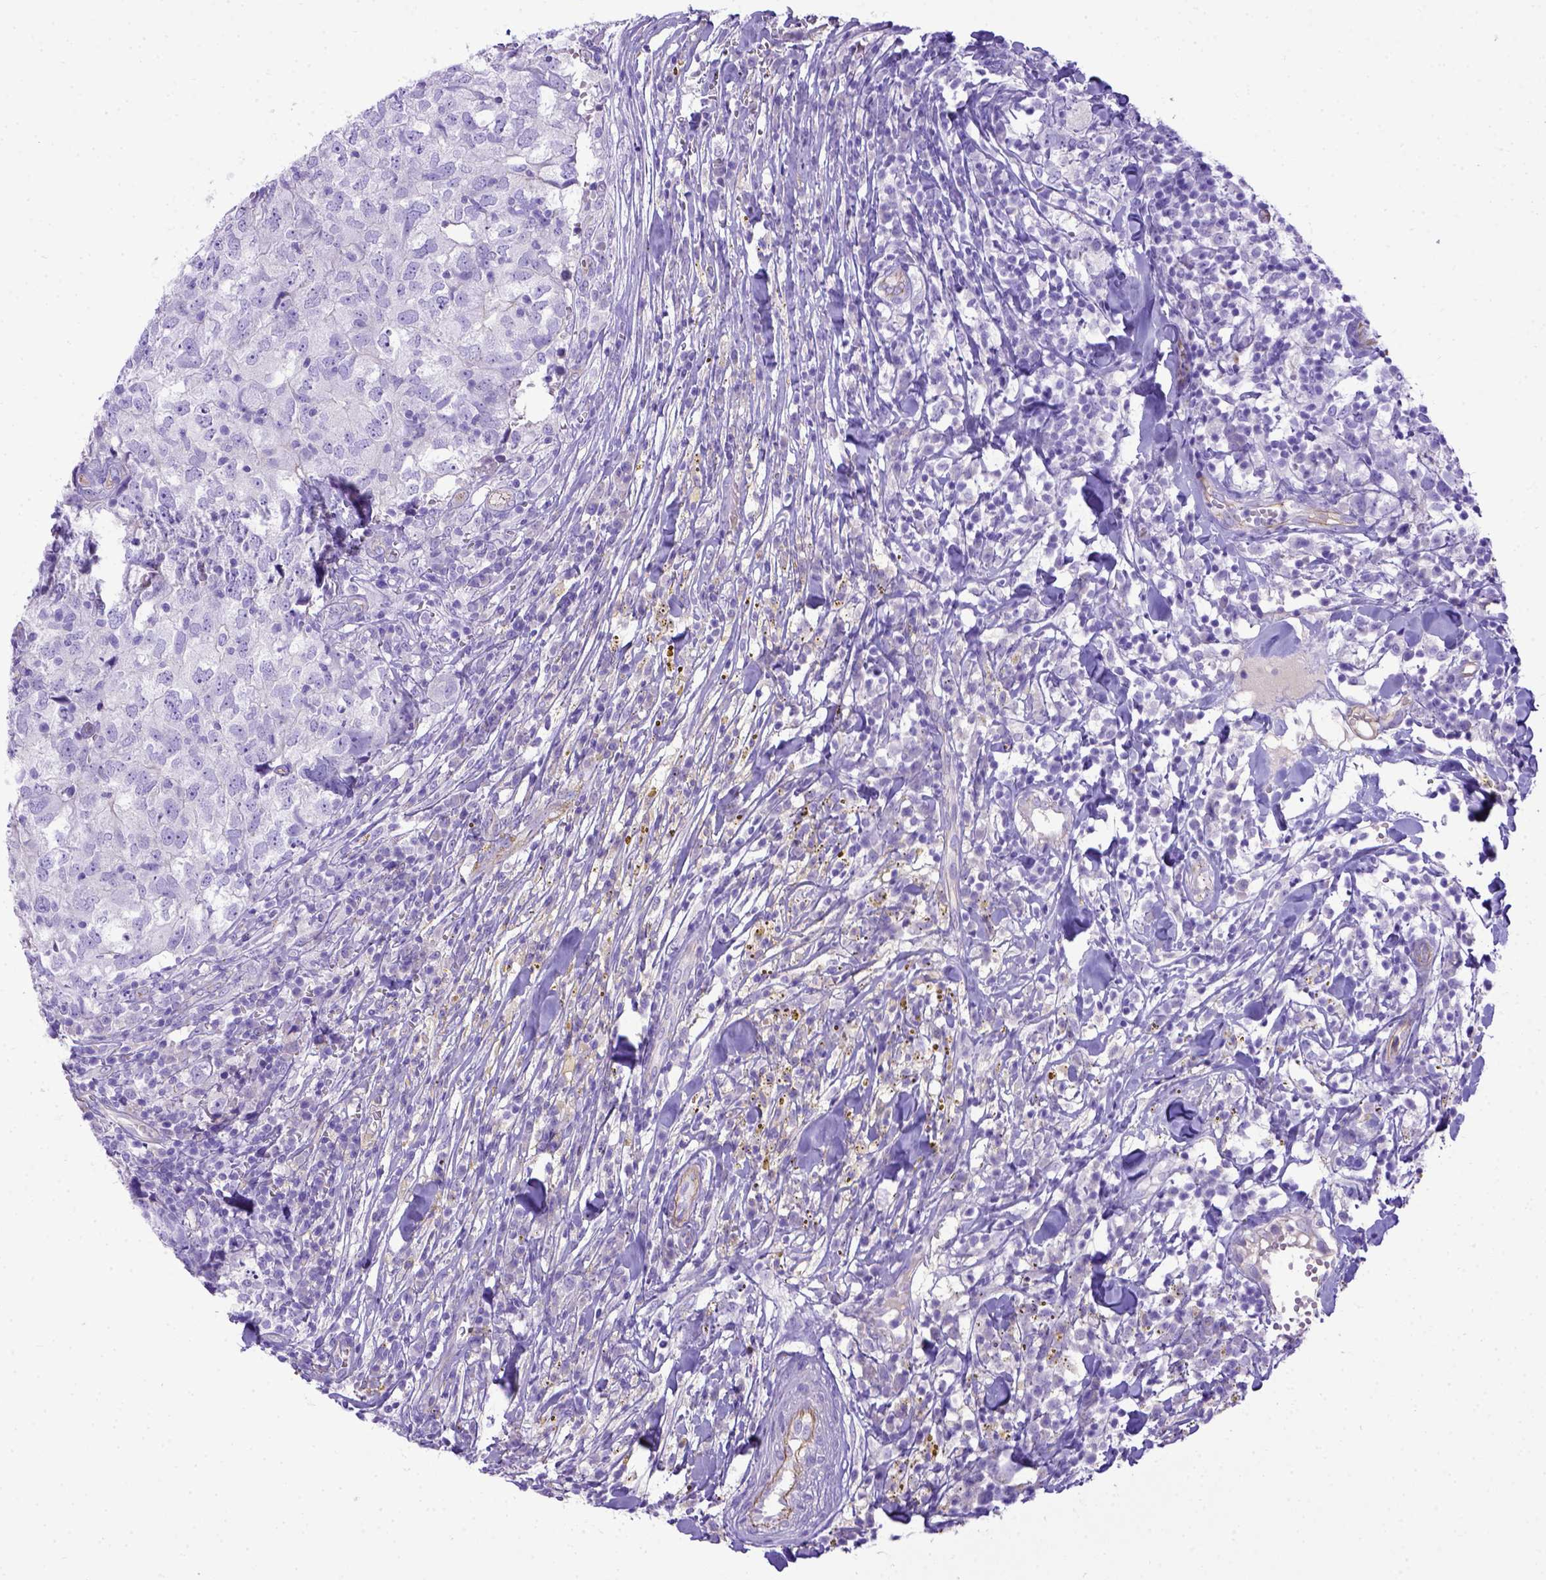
{"staining": {"intensity": "negative", "quantity": "none", "location": "none"}, "tissue": "breast cancer", "cell_type": "Tumor cells", "image_type": "cancer", "snomed": [{"axis": "morphology", "description": "Duct carcinoma"}, {"axis": "topography", "description": "Breast"}], "caption": "Immunohistochemistry (IHC) of breast cancer exhibits no expression in tumor cells. (DAB immunohistochemistry, high magnification).", "gene": "LRRC18", "patient": {"sex": "female", "age": 30}}